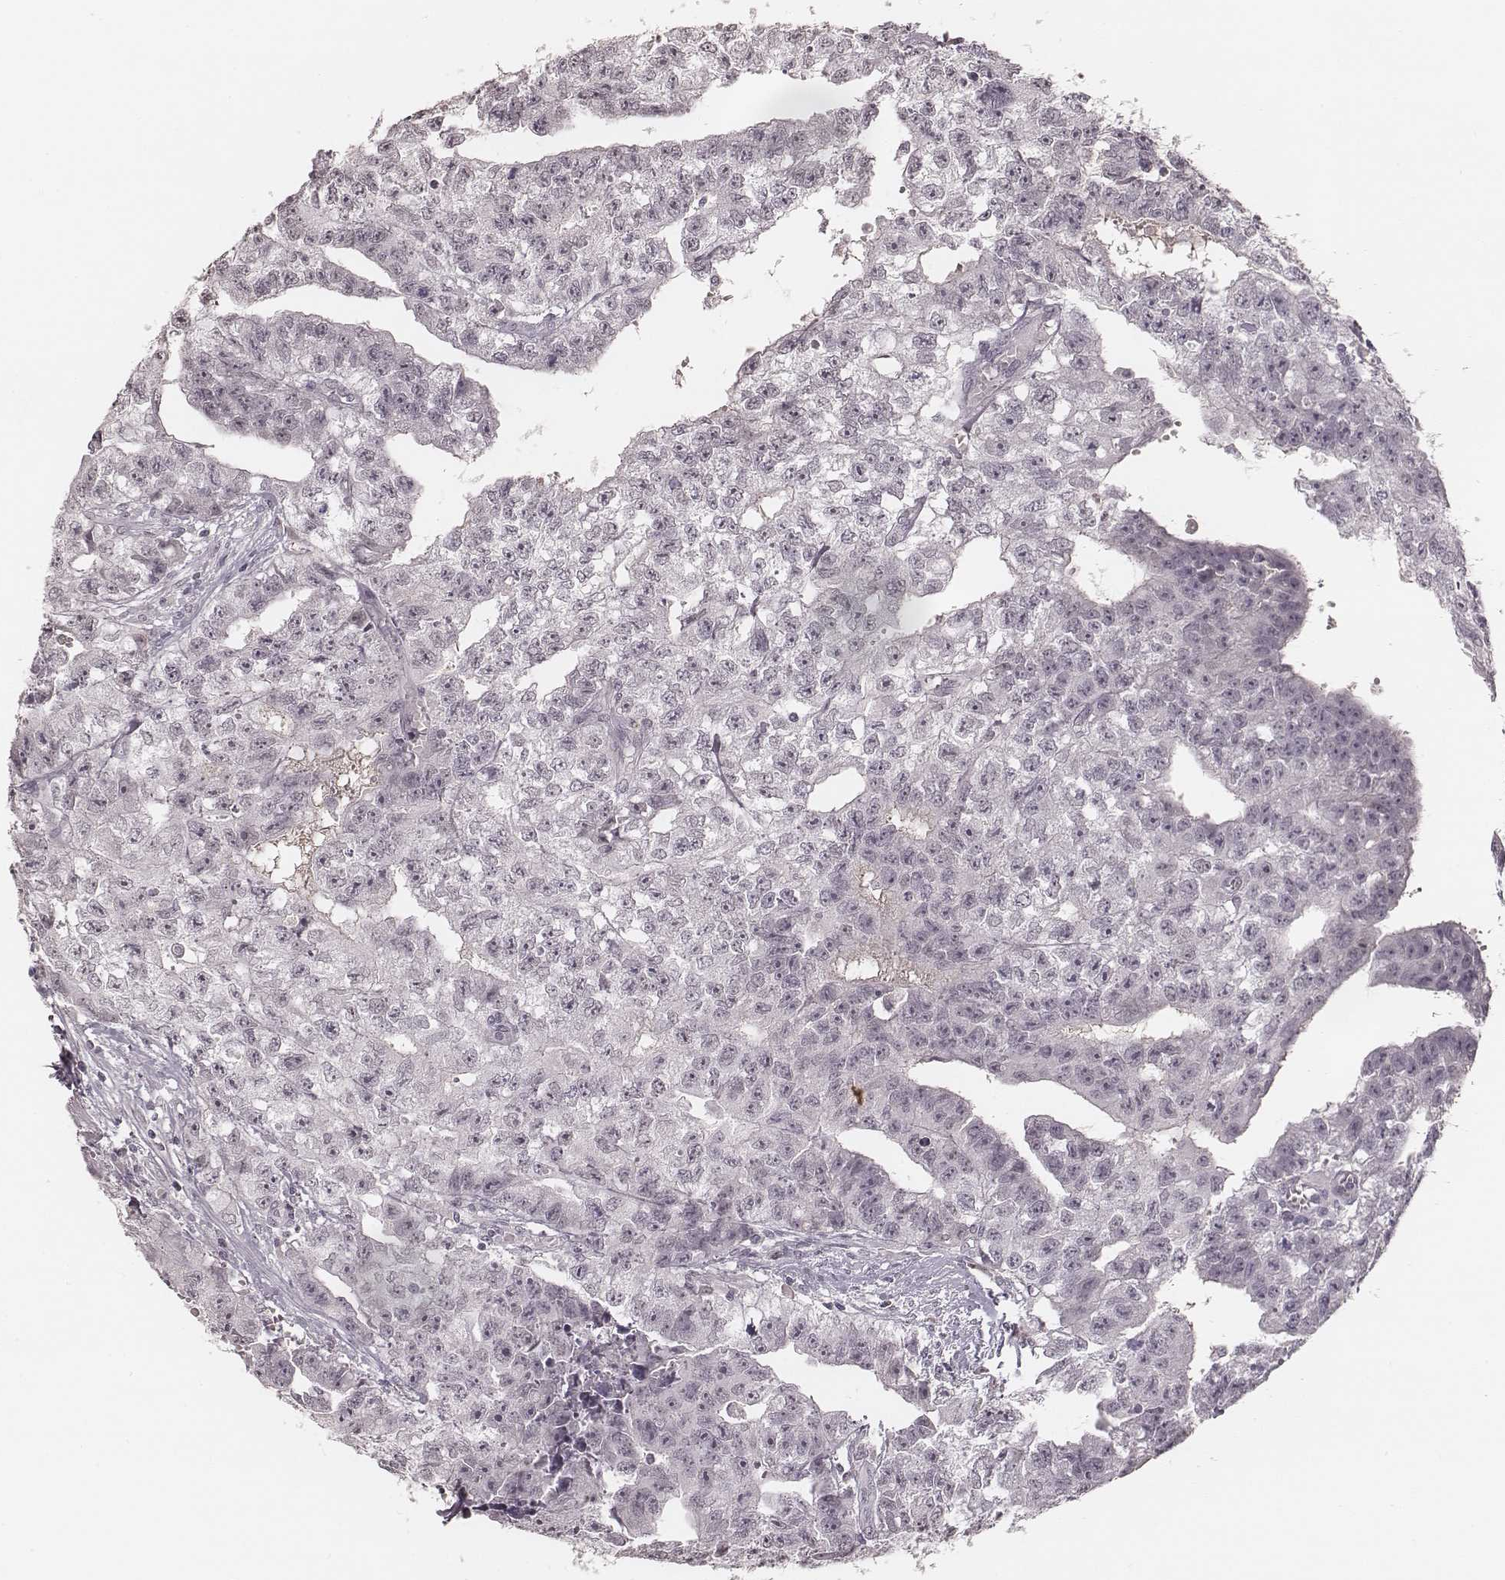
{"staining": {"intensity": "negative", "quantity": "none", "location": "none"}, "tissue": "testis cancer", "cell_type": "Tumor cells", "image_type": "cancer", "snomed": [{"axis": "morphology", "description": "Carcinoma, Embryonal, NOS"}, {"axis": "morphology", "description": "Teratoma, malignant, NOS"}, {"axis": "topography", "description": "Testis"}], "caption": "This is a image of immunohistochemistry staining of embryonal carcinoma (testis), which shows no staining in tumor cells.", "gene": "MSX1", "patient": {"sex": "male", "age": 24}}